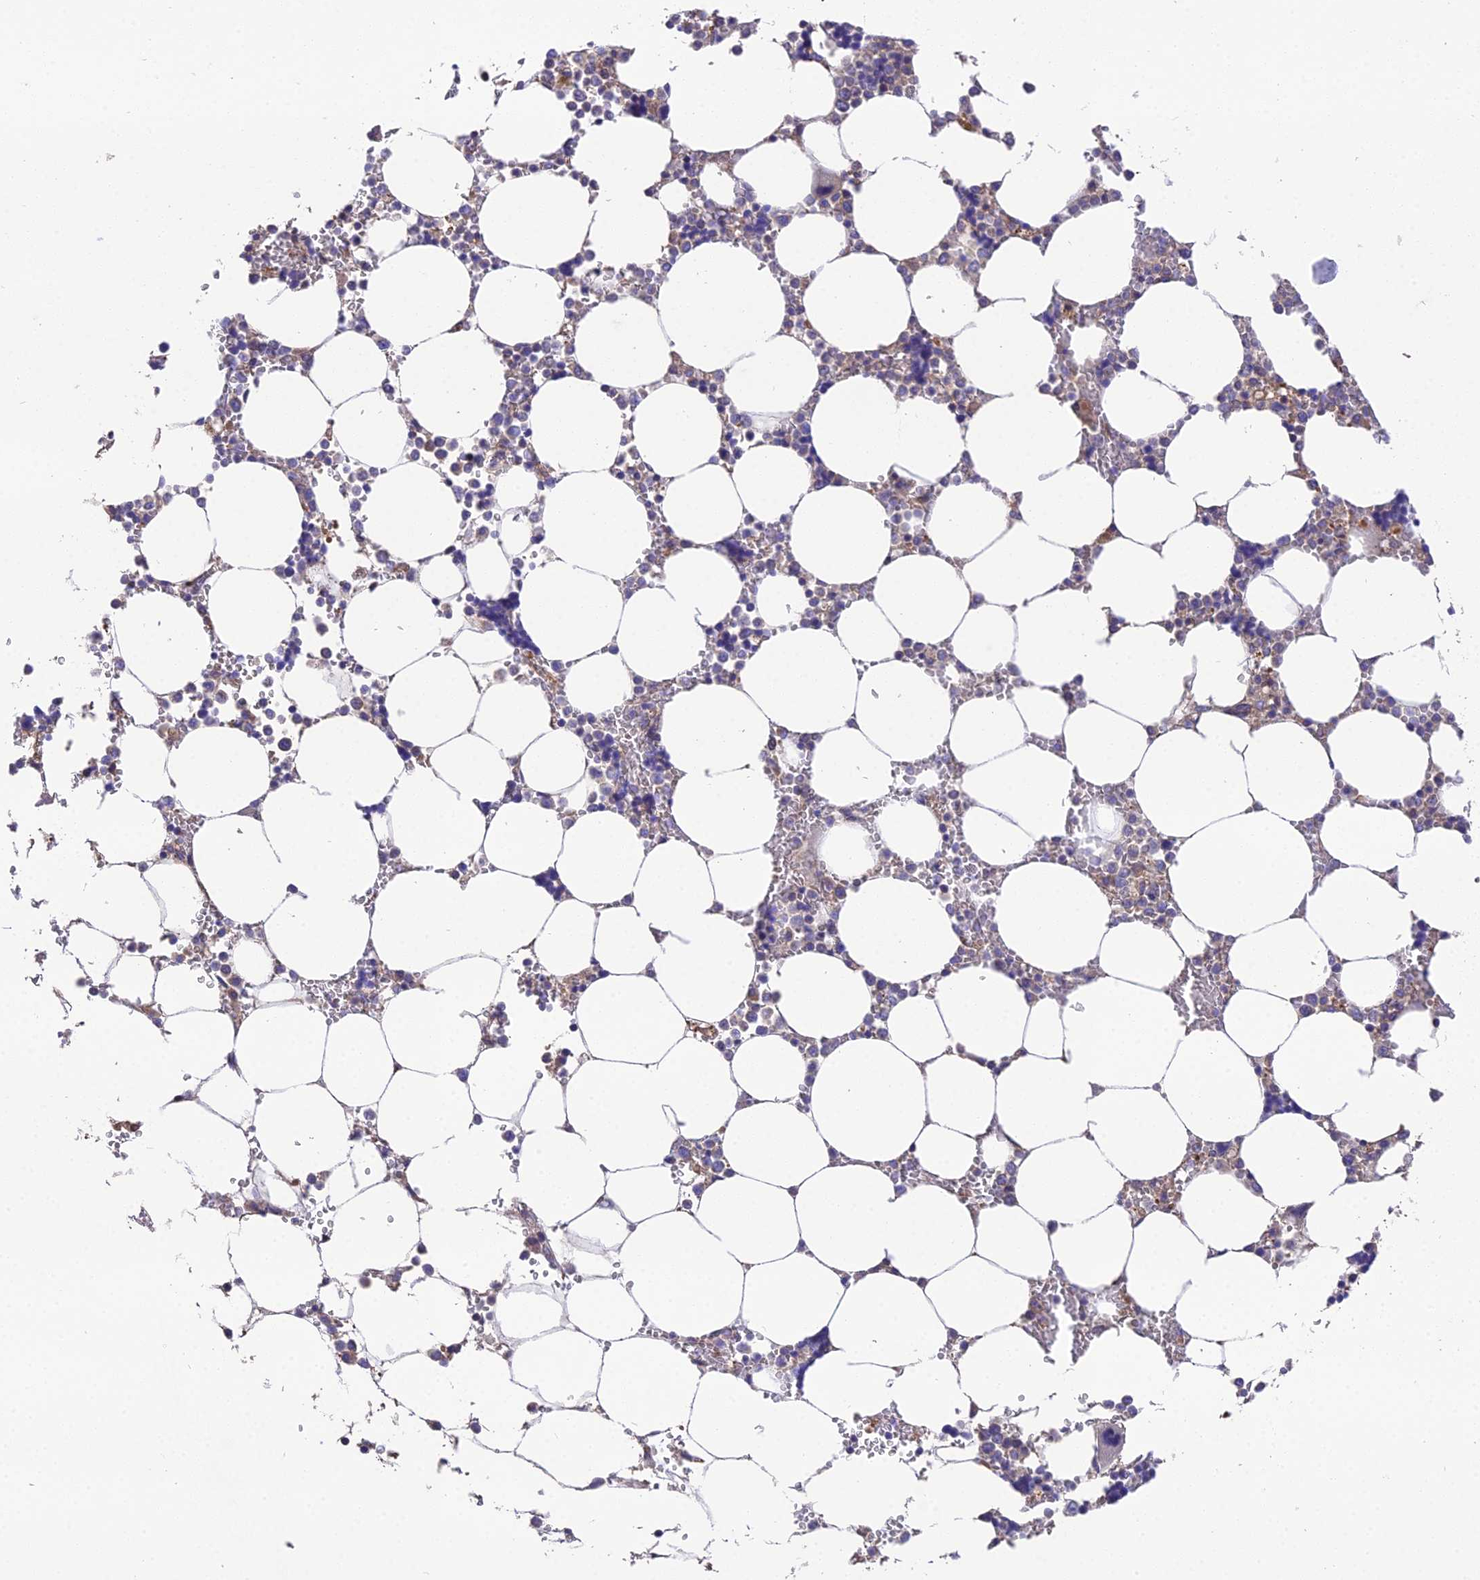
{"staining": {"intensity": "moderate", "quantity": "<25%", "location": "cytoplasmic/membranous"}, "tissue": "bone marrow", "cell_type": "Hematopoietic cells", "image_type": "normal", "snomed": [{"axis": "morphology", "description": "Normal tissue, NOS"}, {"axis": "topography", "description": "Bone marrow"}], "caption": "A low amount of moderate cytoplasmic/membranous positivity is present in about <25% of hematopoietic cells in normal bone marrow. (Stains: DAB (3,3'-diaminobenzidine) in brown, nuclei in blue, Microscopy: brightfield microscopy at high magnification).", "gene": "BLOC1S4", "patient": {"sex": "male", "age": 64}}